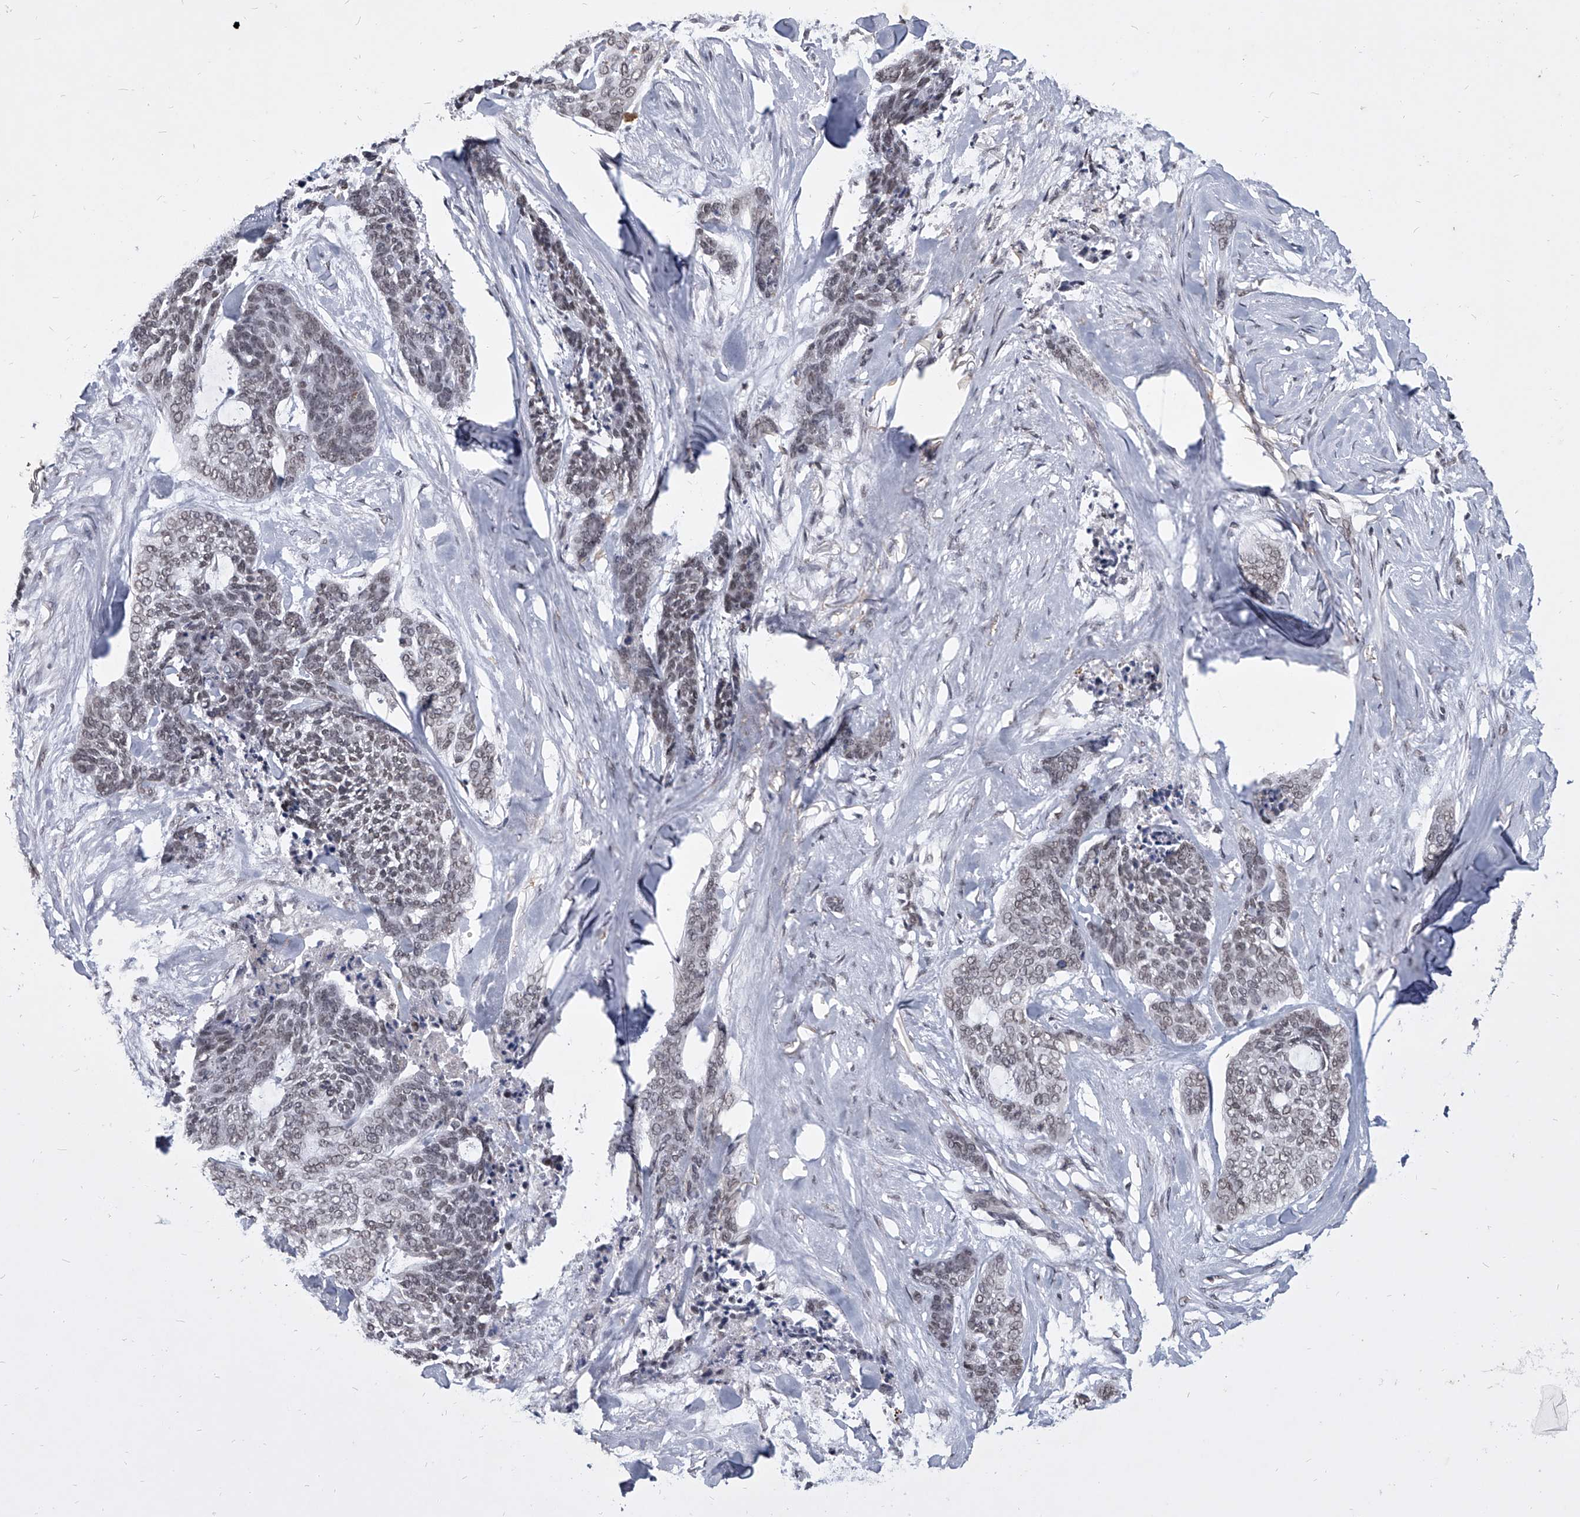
{"staining": {"intensity": "weak", "quantity": "25%-75%", "location": "nuclear"}, "tissue": "skin cancer", "cell_type": "Tumor cells", "image_type": "cancer", "snomed": [{"axis": "morphology", "description": "Basal cell carcinoma"}, {"axis": "topography", "description": "Skin"}], "caption": "Approximately 25%-75% of tumor cells in skin cancer demonstrate weak nuclear protein expression as visualized by brown immunohistochemical staining.", "gene": "PPIL4", "patient": {"sex": "female", "age": 64}}